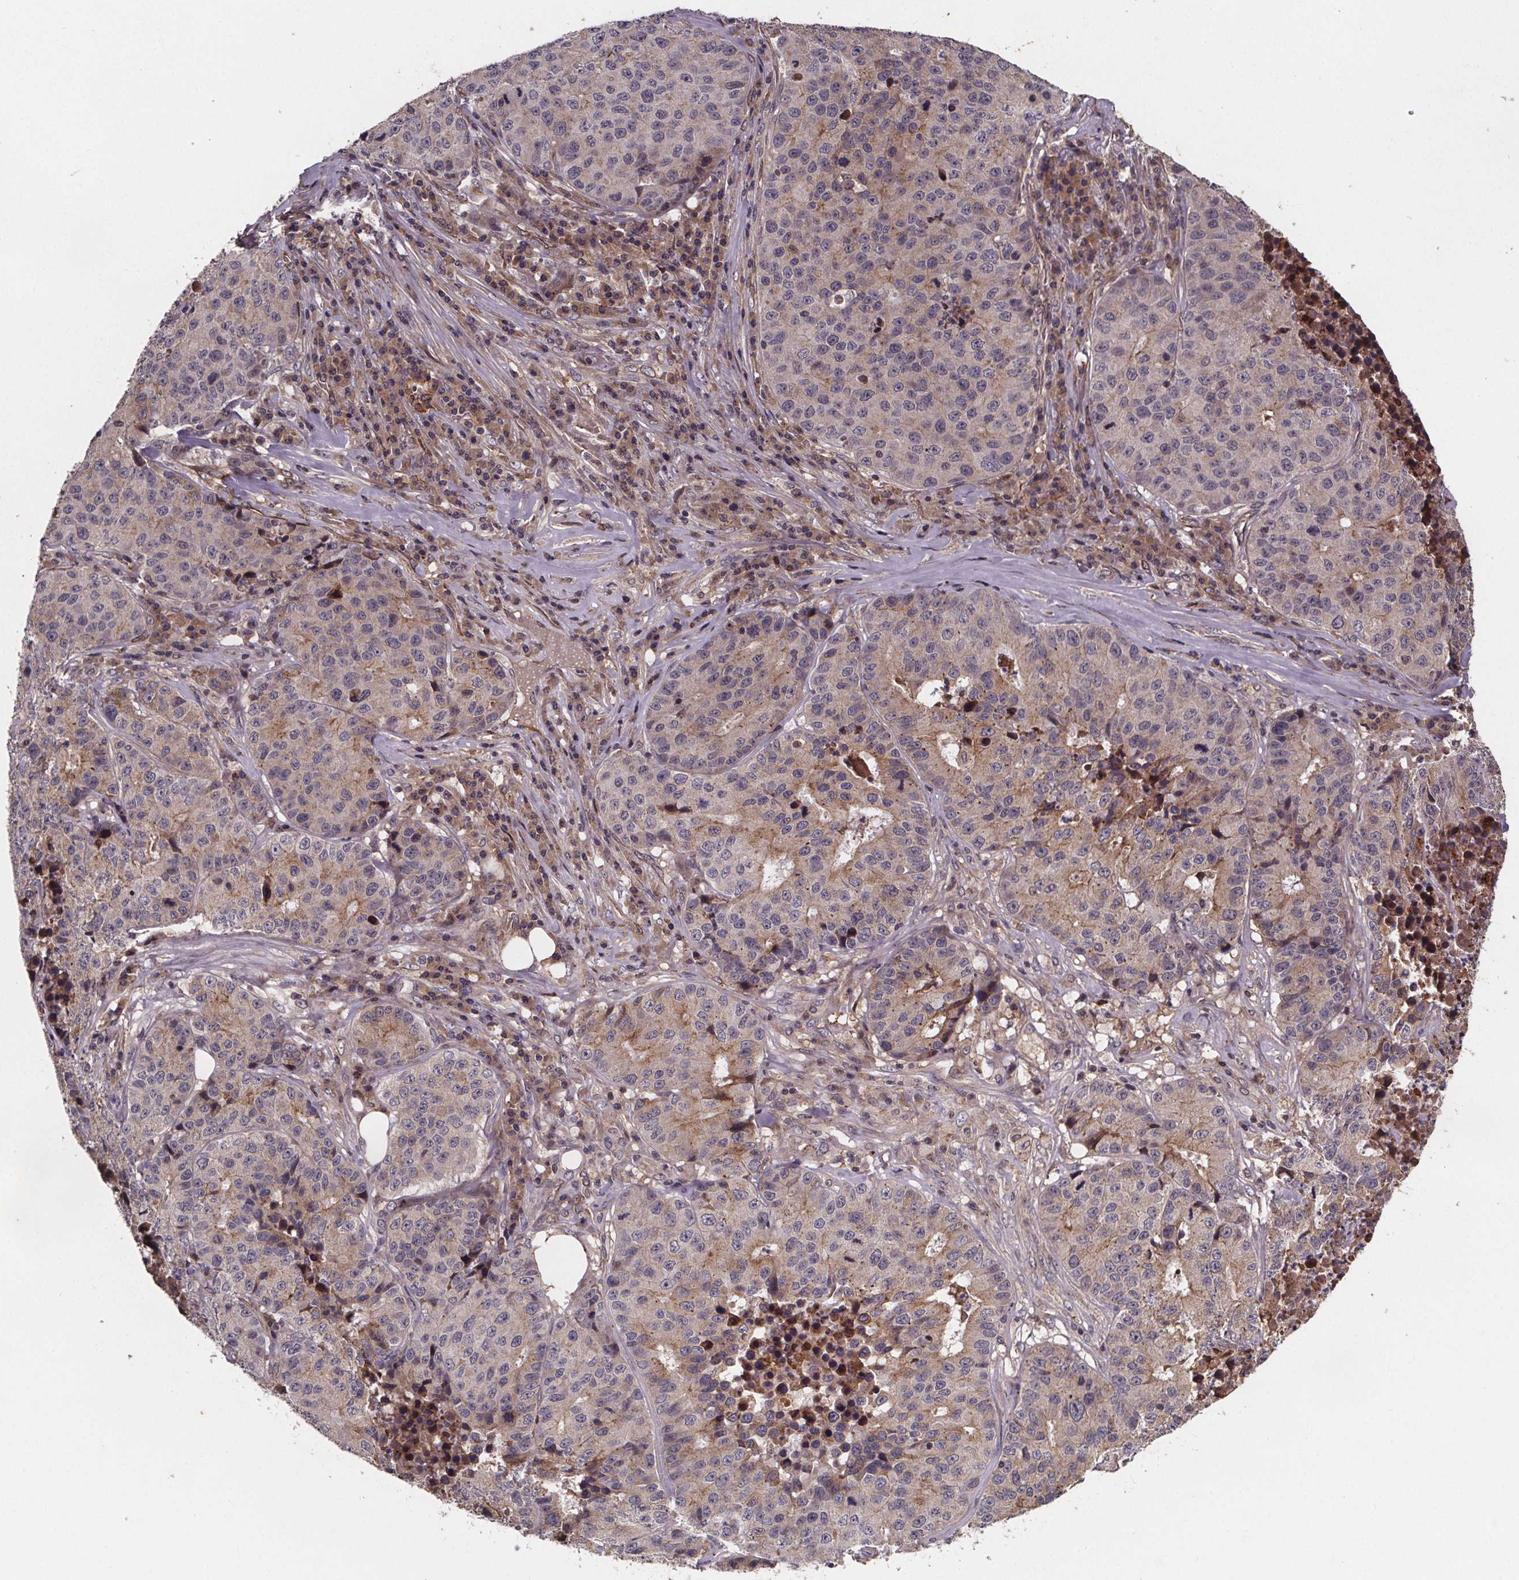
{"staining": {"intensity": "moderate", "quantity": "<25%", "location": "cytoplasmic/membranous"}, "tissue": "stomach cancer", "cell_type": "Tumor cells", "image_type": "cancer", "snomed": [{"axis": "morphology", "description": "Adenocarcinoma, NOS"}, {"axis": "topography", "description": "Stomach"}], "caption": "IHC of human stomach adenocarcinoma exhibits low levels of moderate cytoplasmic/membranous expression in approximately <25% of tumor cells. (DAB (3,3'-diaminobenzidine) IHC with brightfield microscopy, high magnification).", "gene": "FASTKD3", "patient": {"sex": "male", "age": 71}}